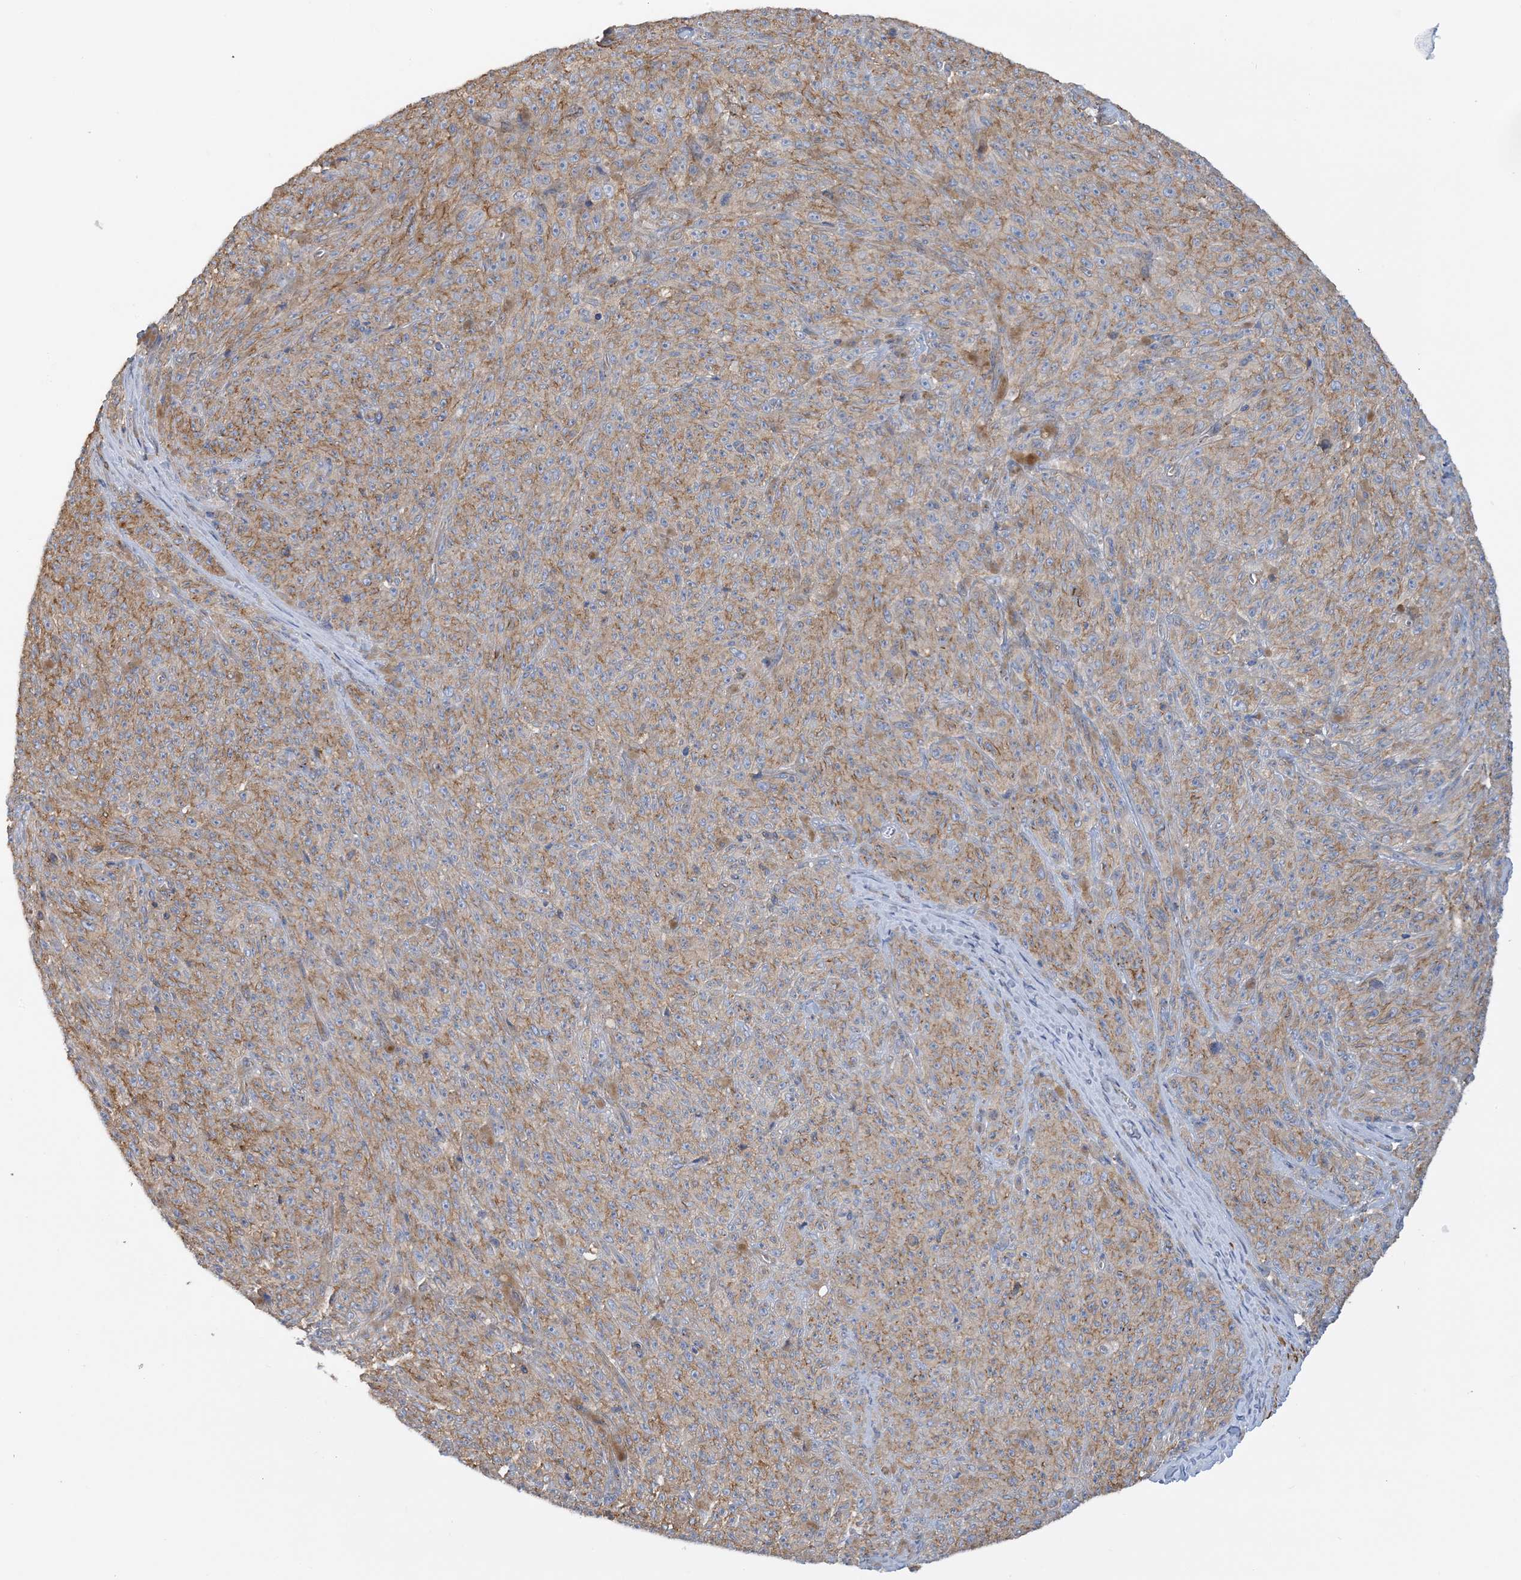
{"staining": {"intensity": "moderate", "quantity": ">75%", "location": "cytoplasmic/membranous"}, "tissue": "melanoma", "cell_type": "Tumor cells", "image_type": "cancer", "snomed": [{"axis": "morphology", "description": "Malignant melanoma, NOS"}, {"axis": "topography", "description": "Skin"}], "caption": "Protein analysis of malignant melanoma tissue shows moderate cytoplasmic/membranous positivity in about >75% of tumor cells. Immunohistochemistry (ihc) stains the protein in brown and the nuclei are stained blue.", "gene": "CALHM5", "patient": {"sex": "female", "age": 82}}